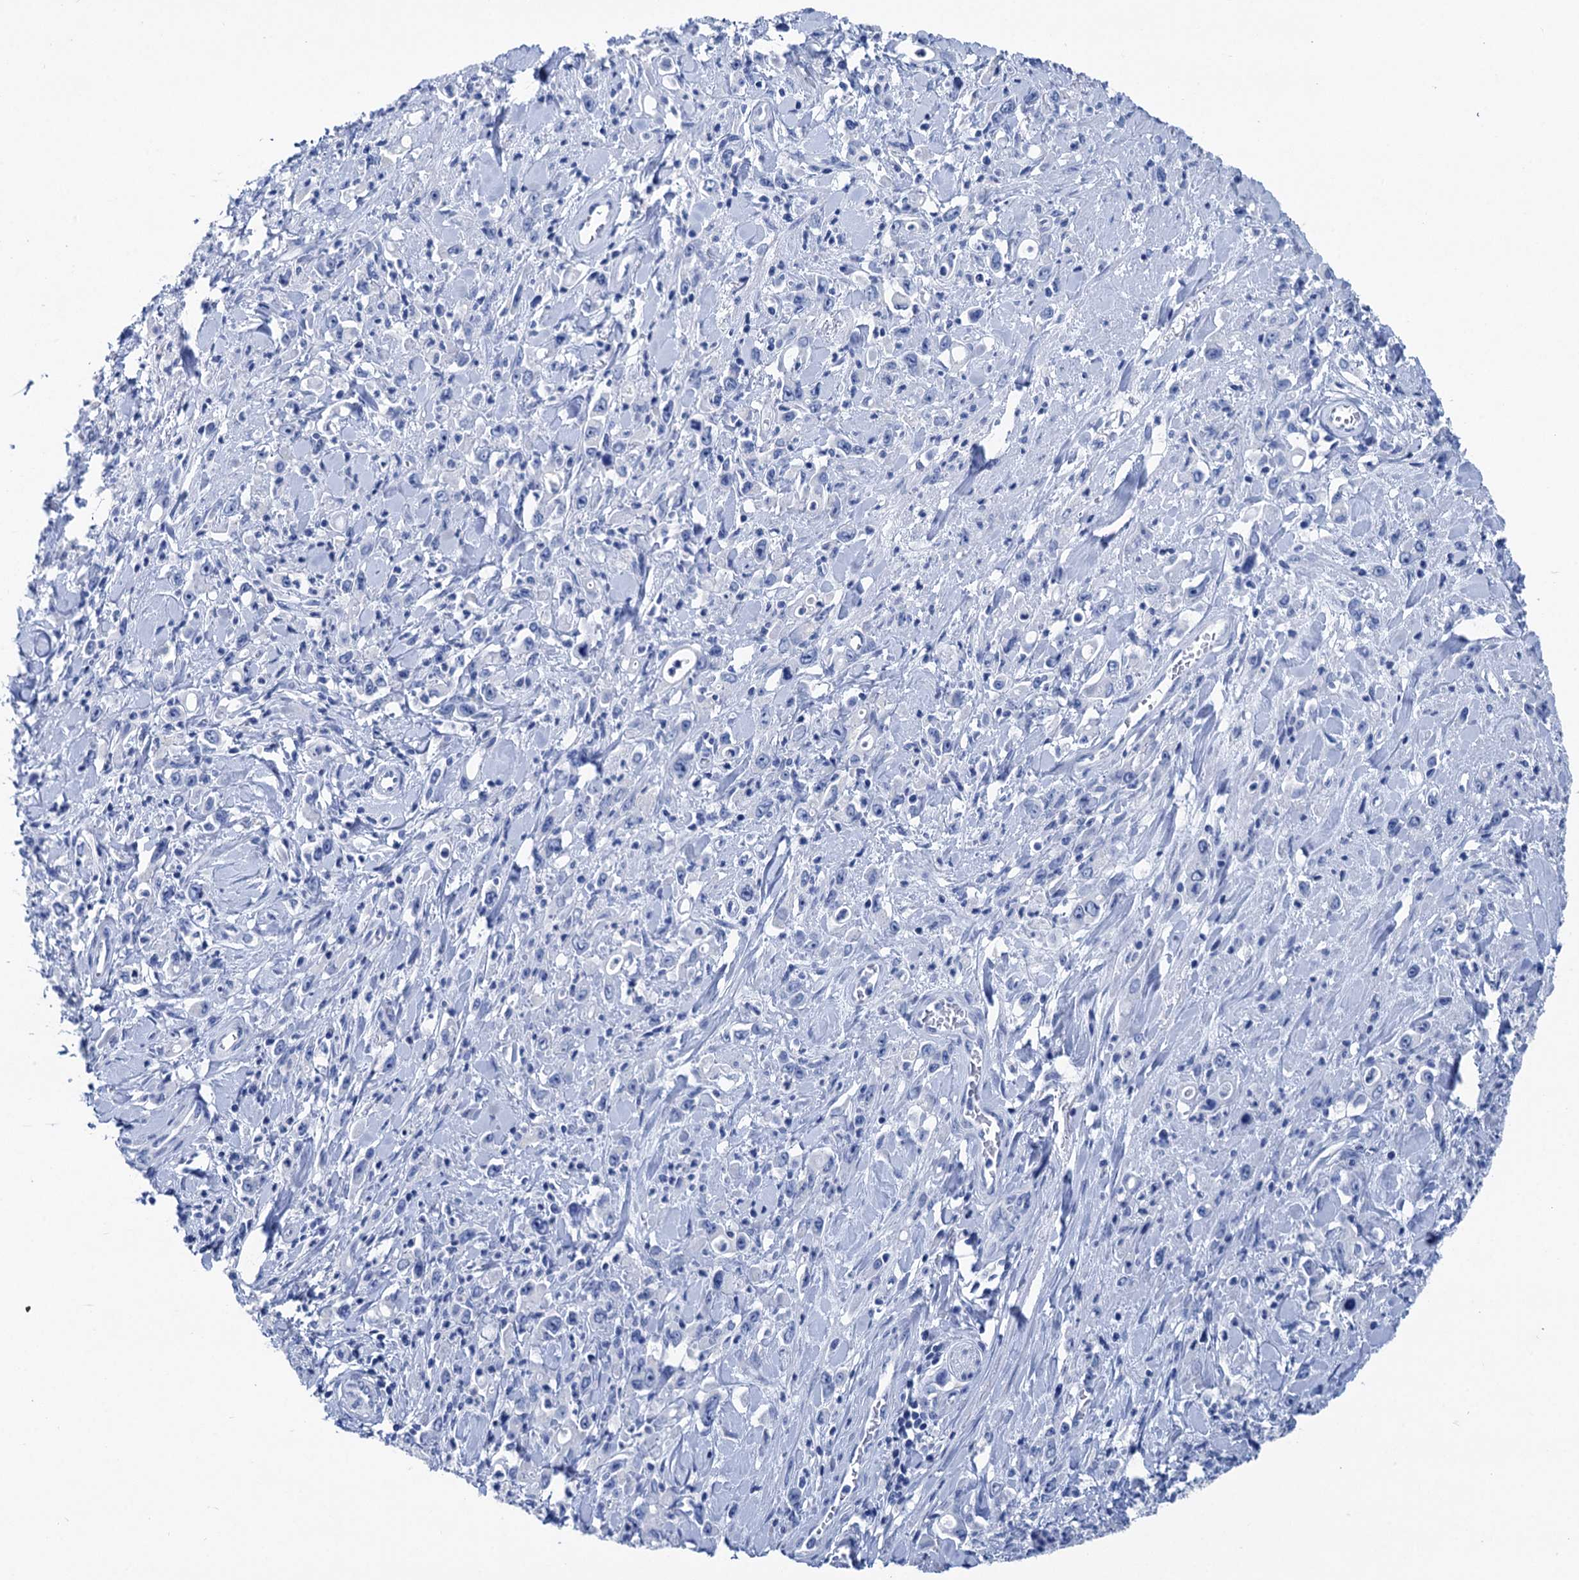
{"staining": {"intensity": "negative", "quantity": "none", "location": "none"}, "tissue": "stomach cancer", "cell_type": "Tumor cells", "image_type": "cancer", "snomed": [{"axis": "morphology", "description": "Adenocarcinoma, NOS"}, {"axis": "topography", "description": "Stomach, lower"}], "caption": "Human stomach cancer (adenocarcinoma) stained for a protein using IHC demonstrates no positivity in tumor cells.", "gene": "BRINP1", "patient": {"sex": "female", "age": 43}}